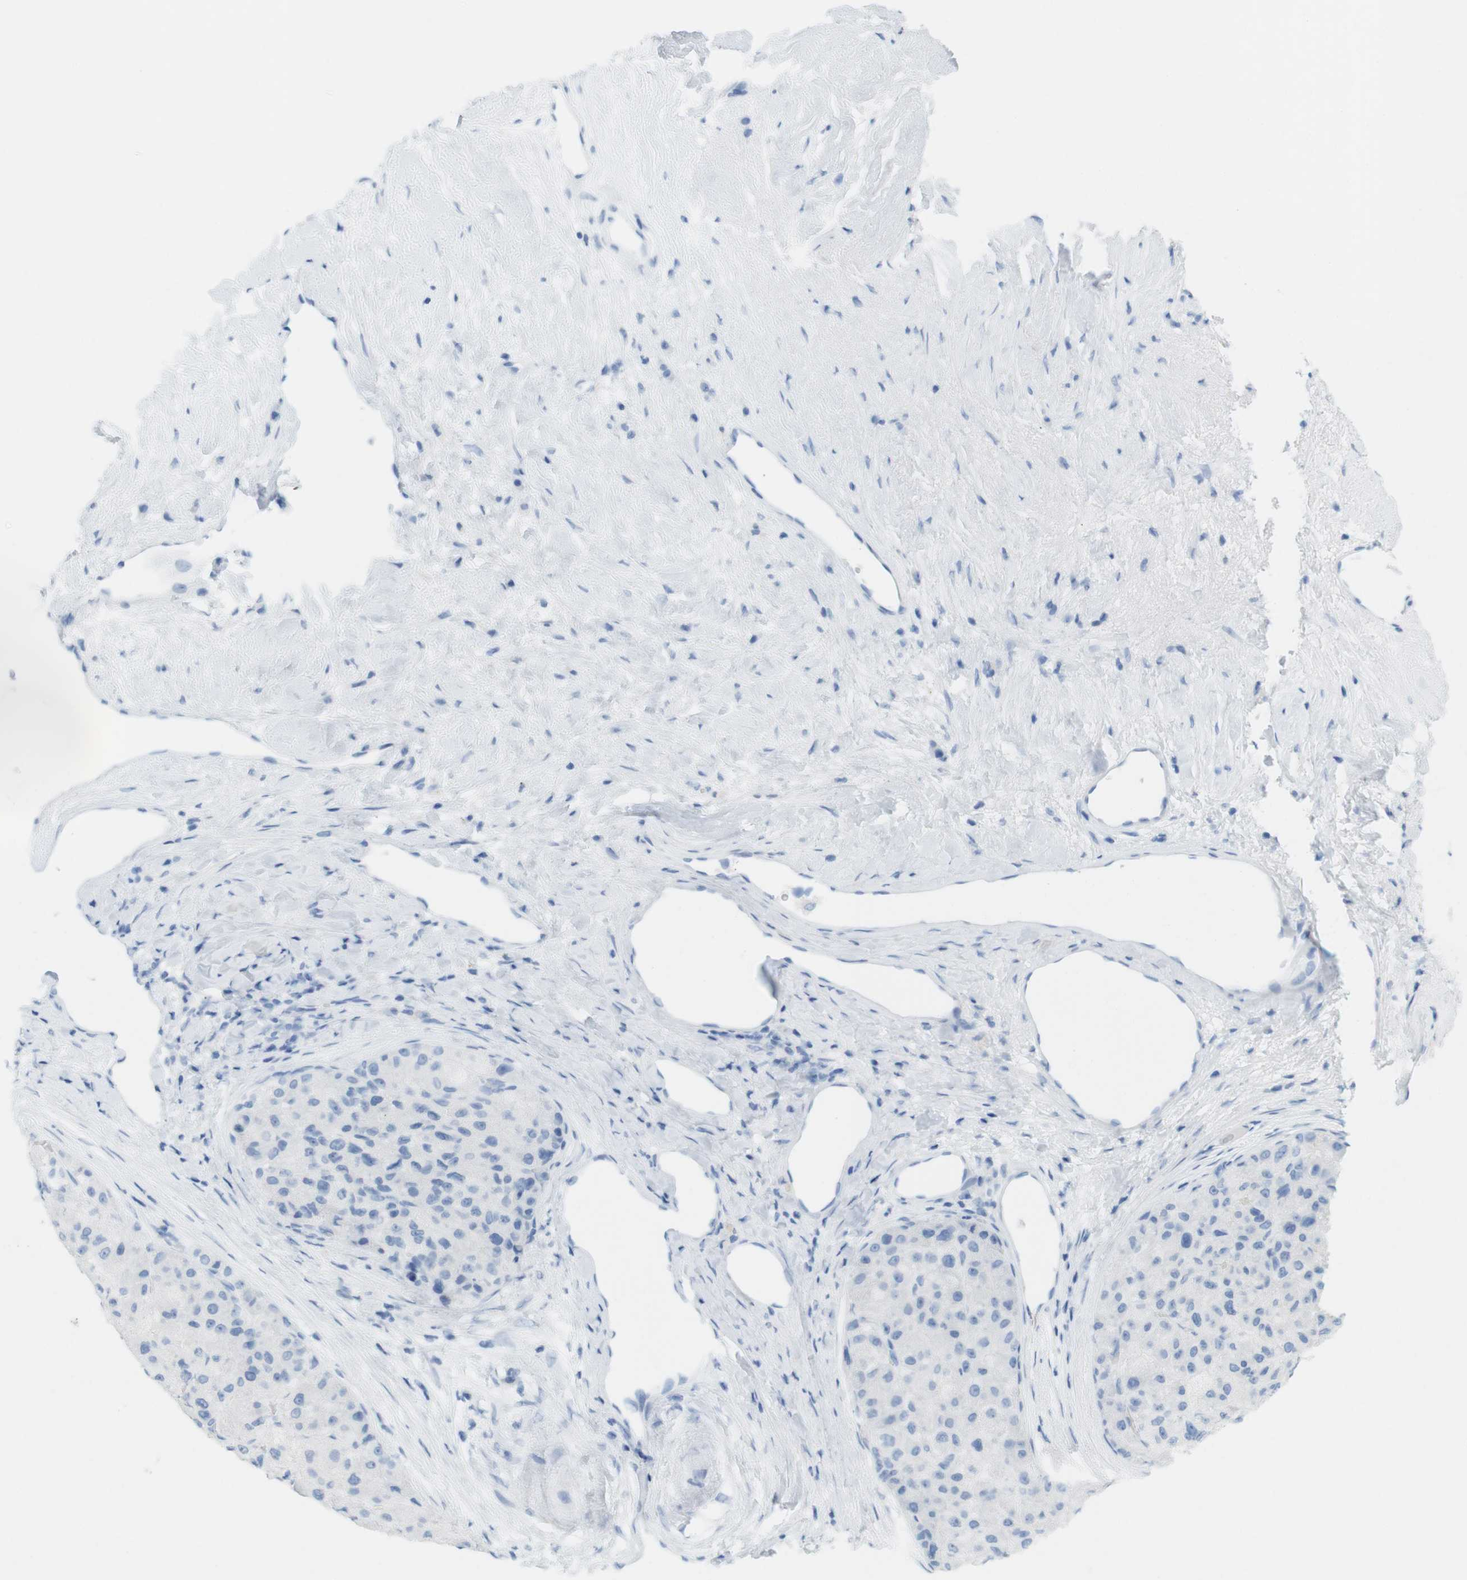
{"staining": {"intensity": "negative", "quantity": "none", "location": "none"}, "tissue": "liver cancer", "cell_type": "Tumor cells", "image_type": "cancer", "snomed": [{"axis": "morphology", "description": "Carcinoma, Hepatocellular, NOS"}, {"axis": "topography", "description": "Liver"}], "caption": "IHC photomicrograph of human liver cancer (hepatocellular carcinoma) stained for a protein (brown), which reveals no expression in tumor cells. (Brightfield microscopy of DAB IHC at high magnification).", "gene": "TNNT2", "patient": {"sex": "male", "age": 80}}